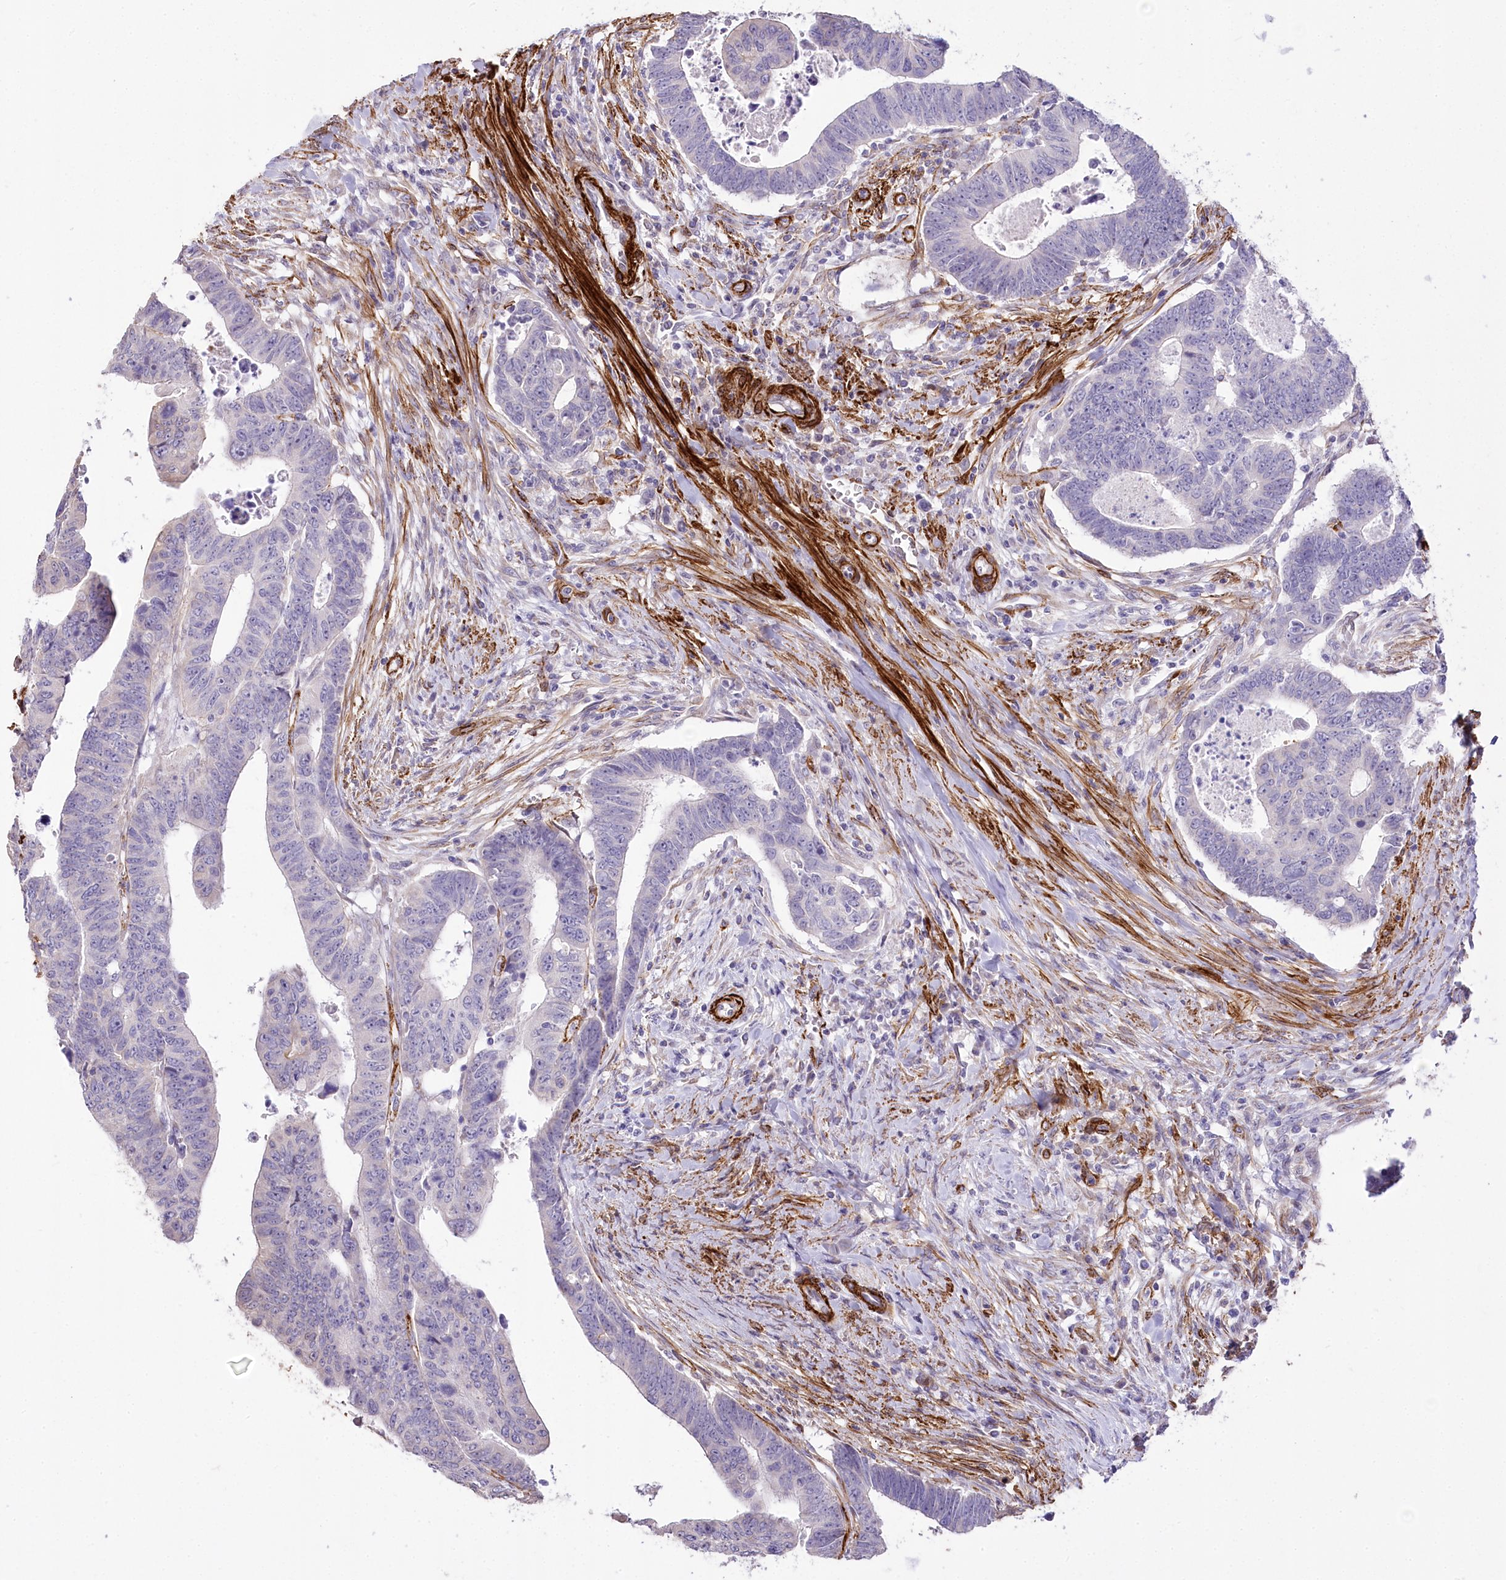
{"staining": {"intensity": "negative", "quantity": "none", "location": "none"}, "tissue": "colorectal cancer", "cell_type": "Tumor cells", "image_type": "cancer", "snomed": [{"axis": "morphology", "description": "Normal tissue, NOS"}, {"axis": "morphology", "description": "Adenocarcinoma, NOS"}, {"axis": "topography", "description": "Rectum"}], "caption": "Image shows no significant protein staining in tumor cells of adenocarcinoma (colorectal).", "gene": "SYNPO2", "patient": {"sex": "female", "age": 65}}